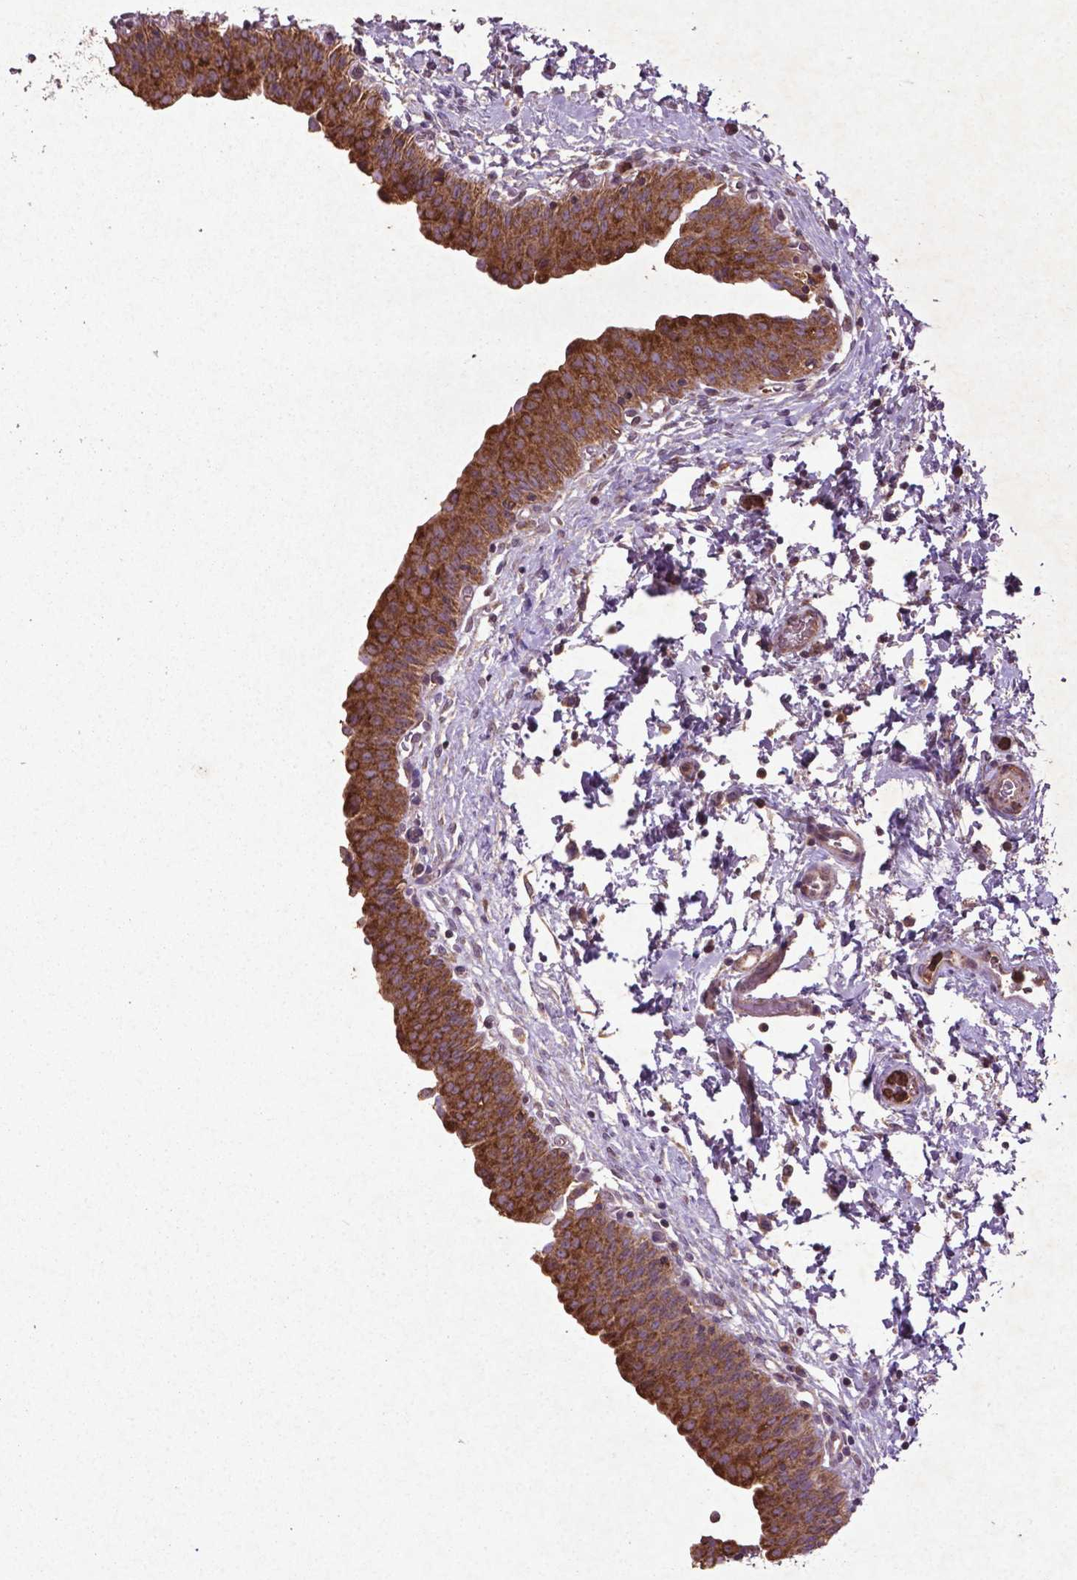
{"staining": {"intensity": "strong", "quantity": ">75%", "location": "cytoplasmic/membranous"}, "tissue": "urinary bladder", "cell_type": "Urothelial cells", "image_type": "normal", "snomed": [{"axis": "morphology", "description": "Normal tissue, NOS"}, {"axis": "topography", "description": "Urinary bladder"}], "caption": "This histopathology image demonstrates immunohistochemistry (IHC) staining of normal urinary bladder, with high strong cytoplasmic/membranous positivity in about >75% of urothelial cells.", "gene": "MTOR", "patient": {"sex": "male", "age": 56}}